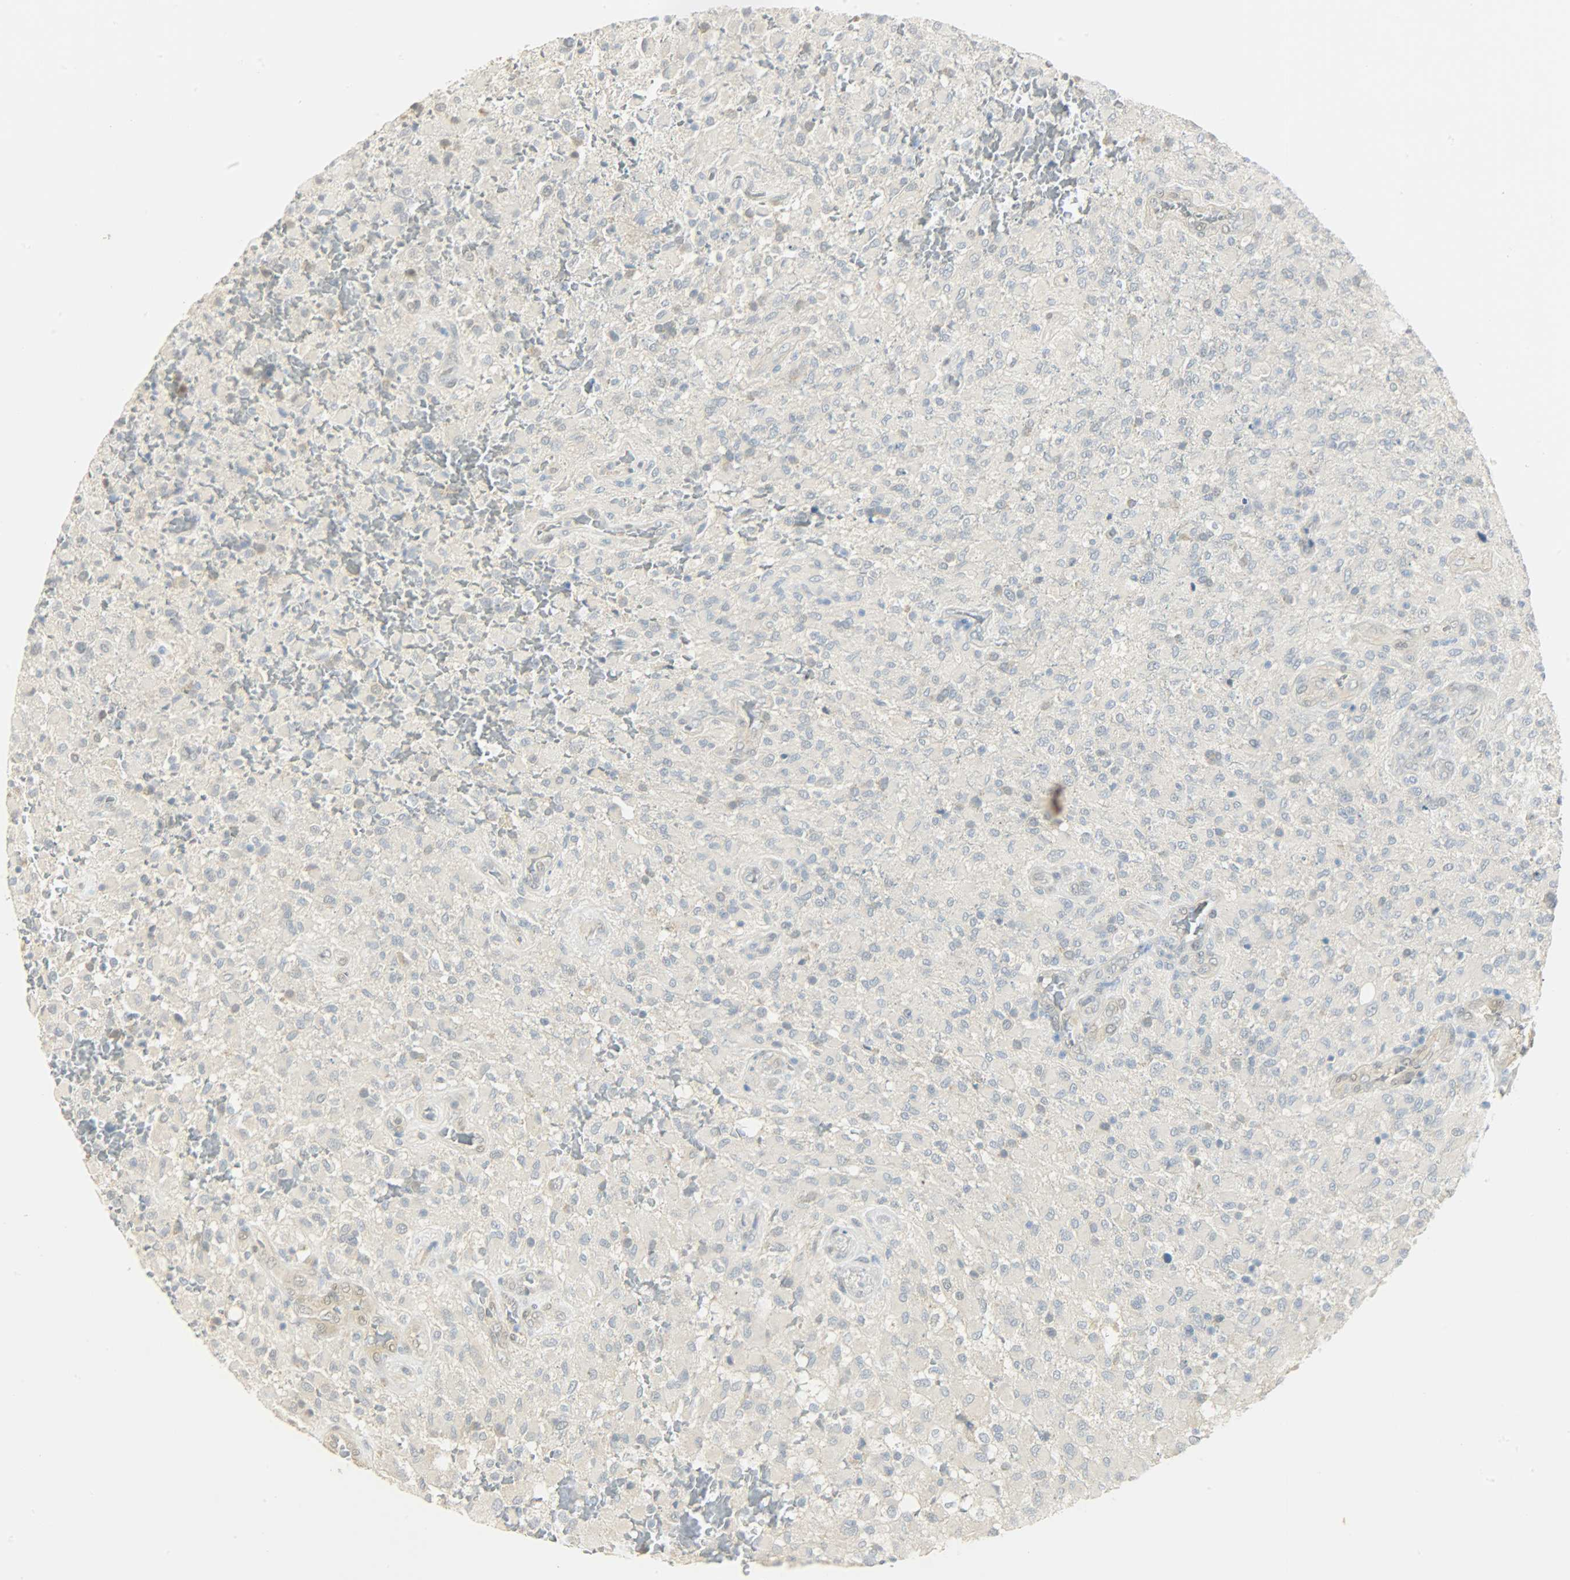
{"staining": {"intensity": "weak", "quantity": "25%-75%", "location": "cytoplasmic/membranous"}, "tissue": "glioma", "cell_type": "Tumor cells", "image_type": "cancer", "snomed": [{"axis": "morphology", "description": "Glioma, malignant, High grade"}, {"axis": "topography", "description": "Brain"}], "caption": "The photomicrograph shows staining of glioma, revealing weak cytoplasmic/membranous protein expression (brown color) within tumor cells.", "gene": "USP13", "patient": {"sex": "male", "age": 71}}